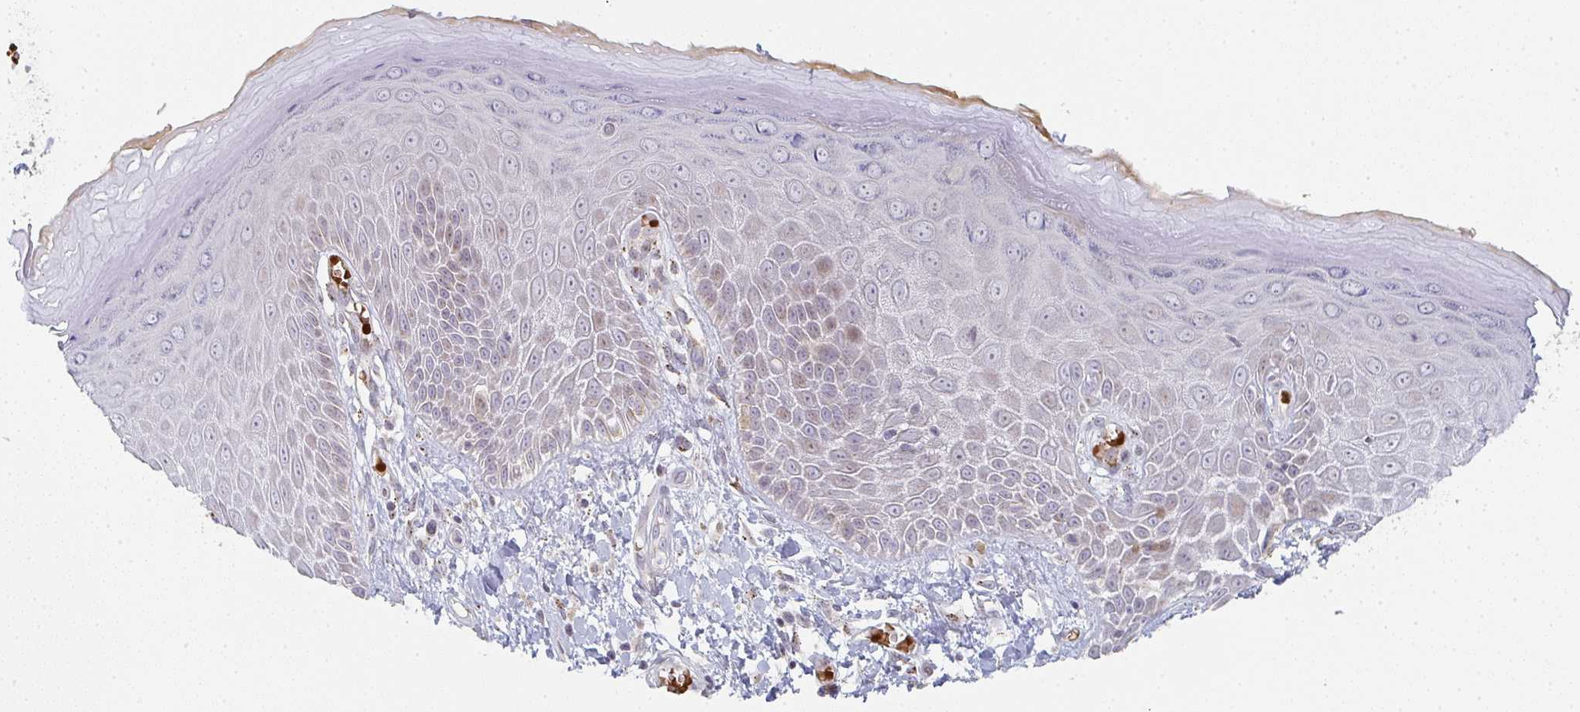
{"staining": {"intensity": "weak", "quantity": "25%-75%", "location": "cytoplasmic/membranous,nuclear"}, "tissue": "skin", "cell_type": "Epidermal cells", "image_type": "normal", "snomed": [{"axis": "morphology", "description": "Normal tissue, NOS"}, {"axis": "topography", "description": "Anal"}, {"axis": "topography", "description": "Peripheral nerve tissue"}], "caption": "Immunohistochemistry (IHC) staining of normal skin, which exhibits low levels of weak cytoplasmic/membranous,nuclear staining in approximately 25%-75% of epidermal cells indicating weak cytoplasmic/membranous,nuclear protein expression. The staining was performed using DAB (3,3'-diaminobenzidine) (brown) for protein detection and nuclei were counterstained in hematoxylin (blue).", "gene": "ZNF526", "patient": {"sex": "male", "age": 78}}